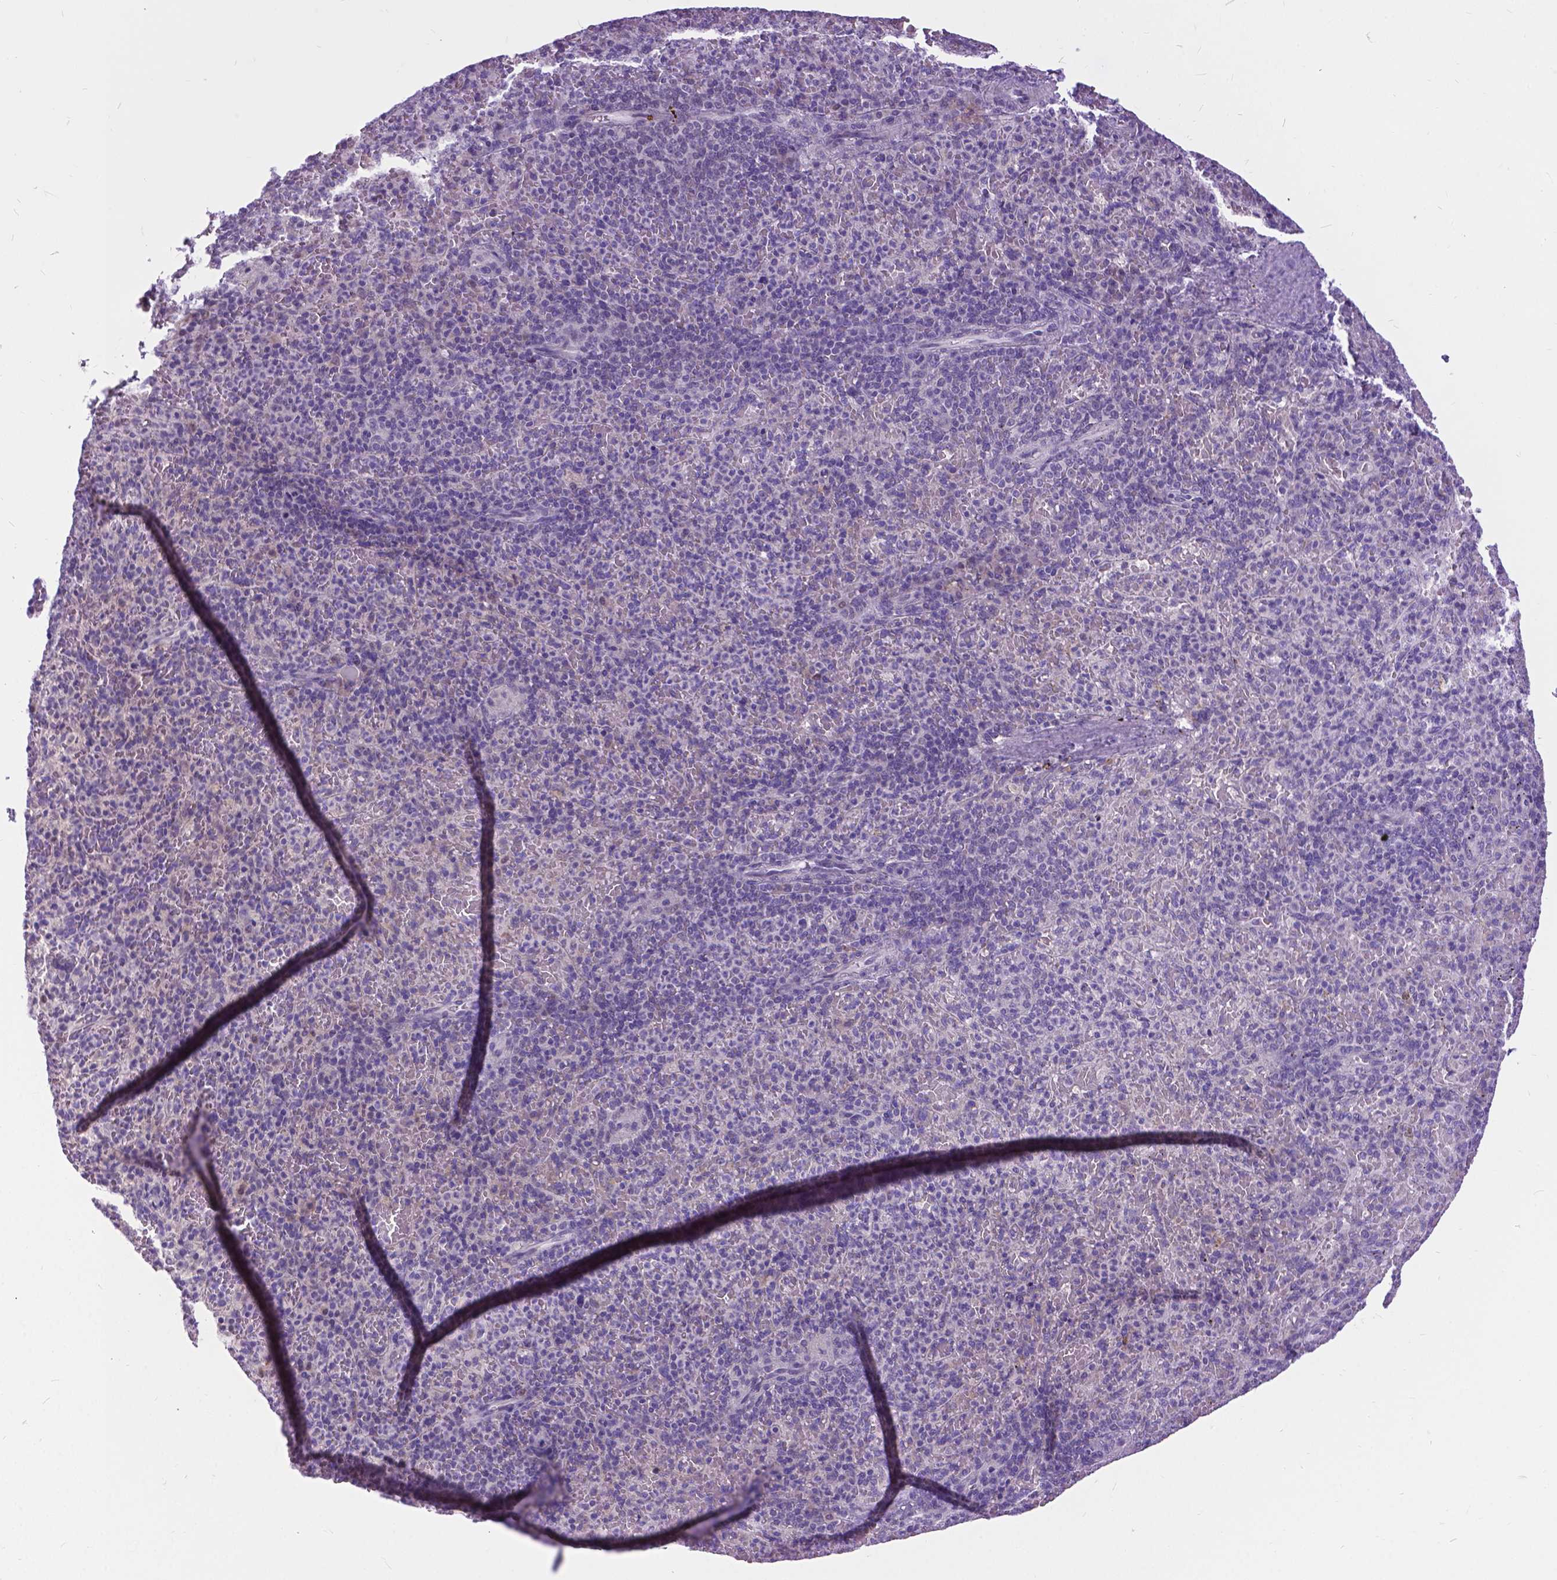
{"staining": {"intensity": "negative", "quantity": "none", "location": "none"}, "tissue": "spleen", "cell_type": "Cells in red pulp", "image_type": "normal", "snomed": [{"axis": "morphology", "description": "Normal tissue, NOS"}, {"axis": "topography", "description": "Spleen"}], "caption": "The image displays no significant staining in cells in red pulp of spleen. (DAB immunohistochemistry (IHC) with hematoxylin counter stain).", "gene": "APCDD1L", "patient": {"sex": "female", "age": 74}}